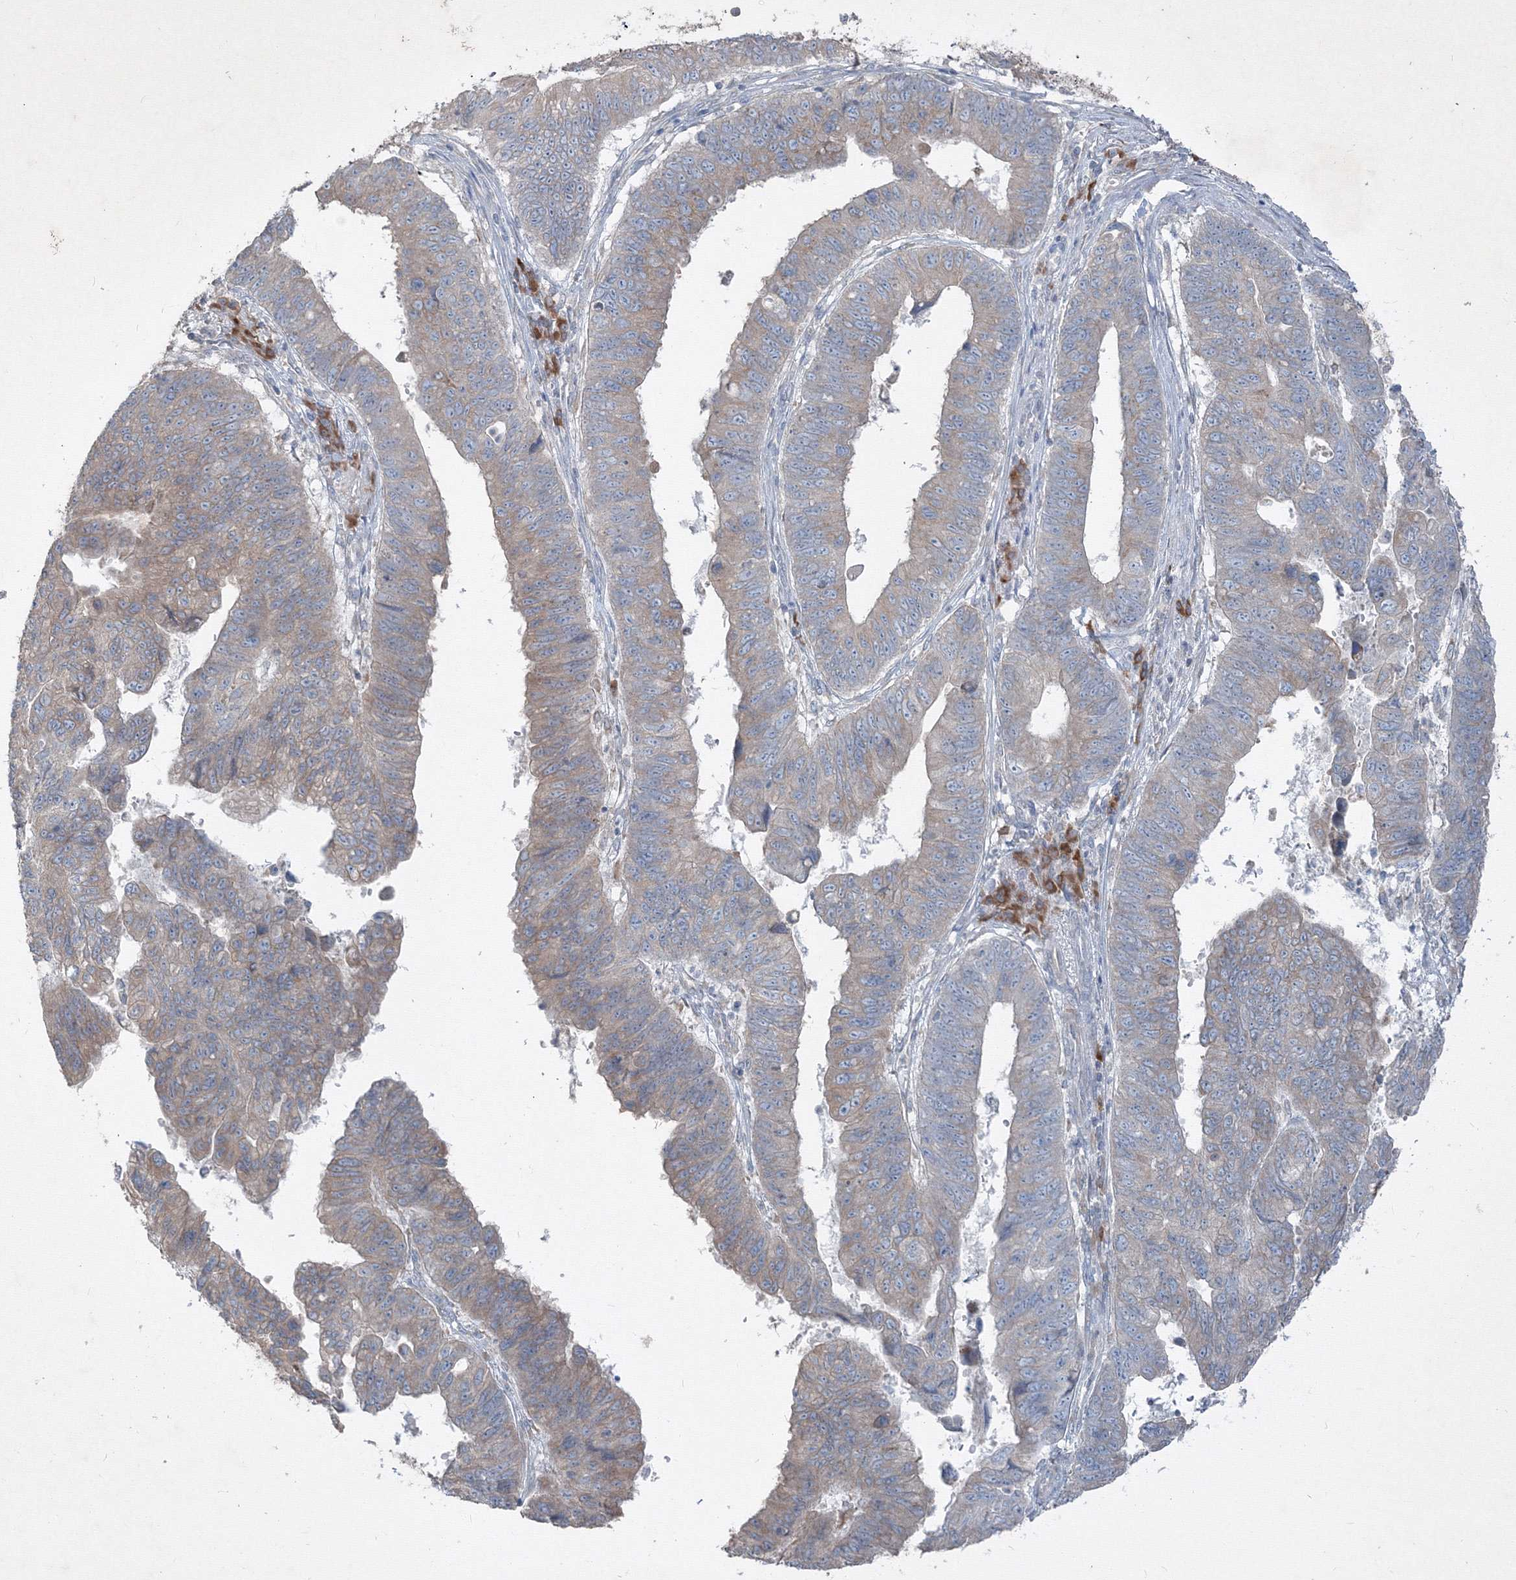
{"staining": {"intensity": "weak", "quantity": "25%-75%", "location": "cytoplasmic/membranous"}, "tissue": "stomach cancer", "cell_type": "Tumor cells", "image_type": "cancer", "snomed": [{"axis": "morphology", "description": "Adenocarcinoma, NOS"}, {"axis": "topography", "description": "Stomach"}], "caption": "Immunohistochemistry staining of stomach adenocarcinoma, which shows low levels of weak cytoplasmic/membranous positivity in about 25%-75% of tumor cells indicating weak cytoplasmic/membranous protein positivity. The staining was performed using DAB (brown) for protein detection and nuclei were counterstained in hematoxylin (blue).", "gene": "IFNAR1", "patient": {"sex": "male", "age": 59}}